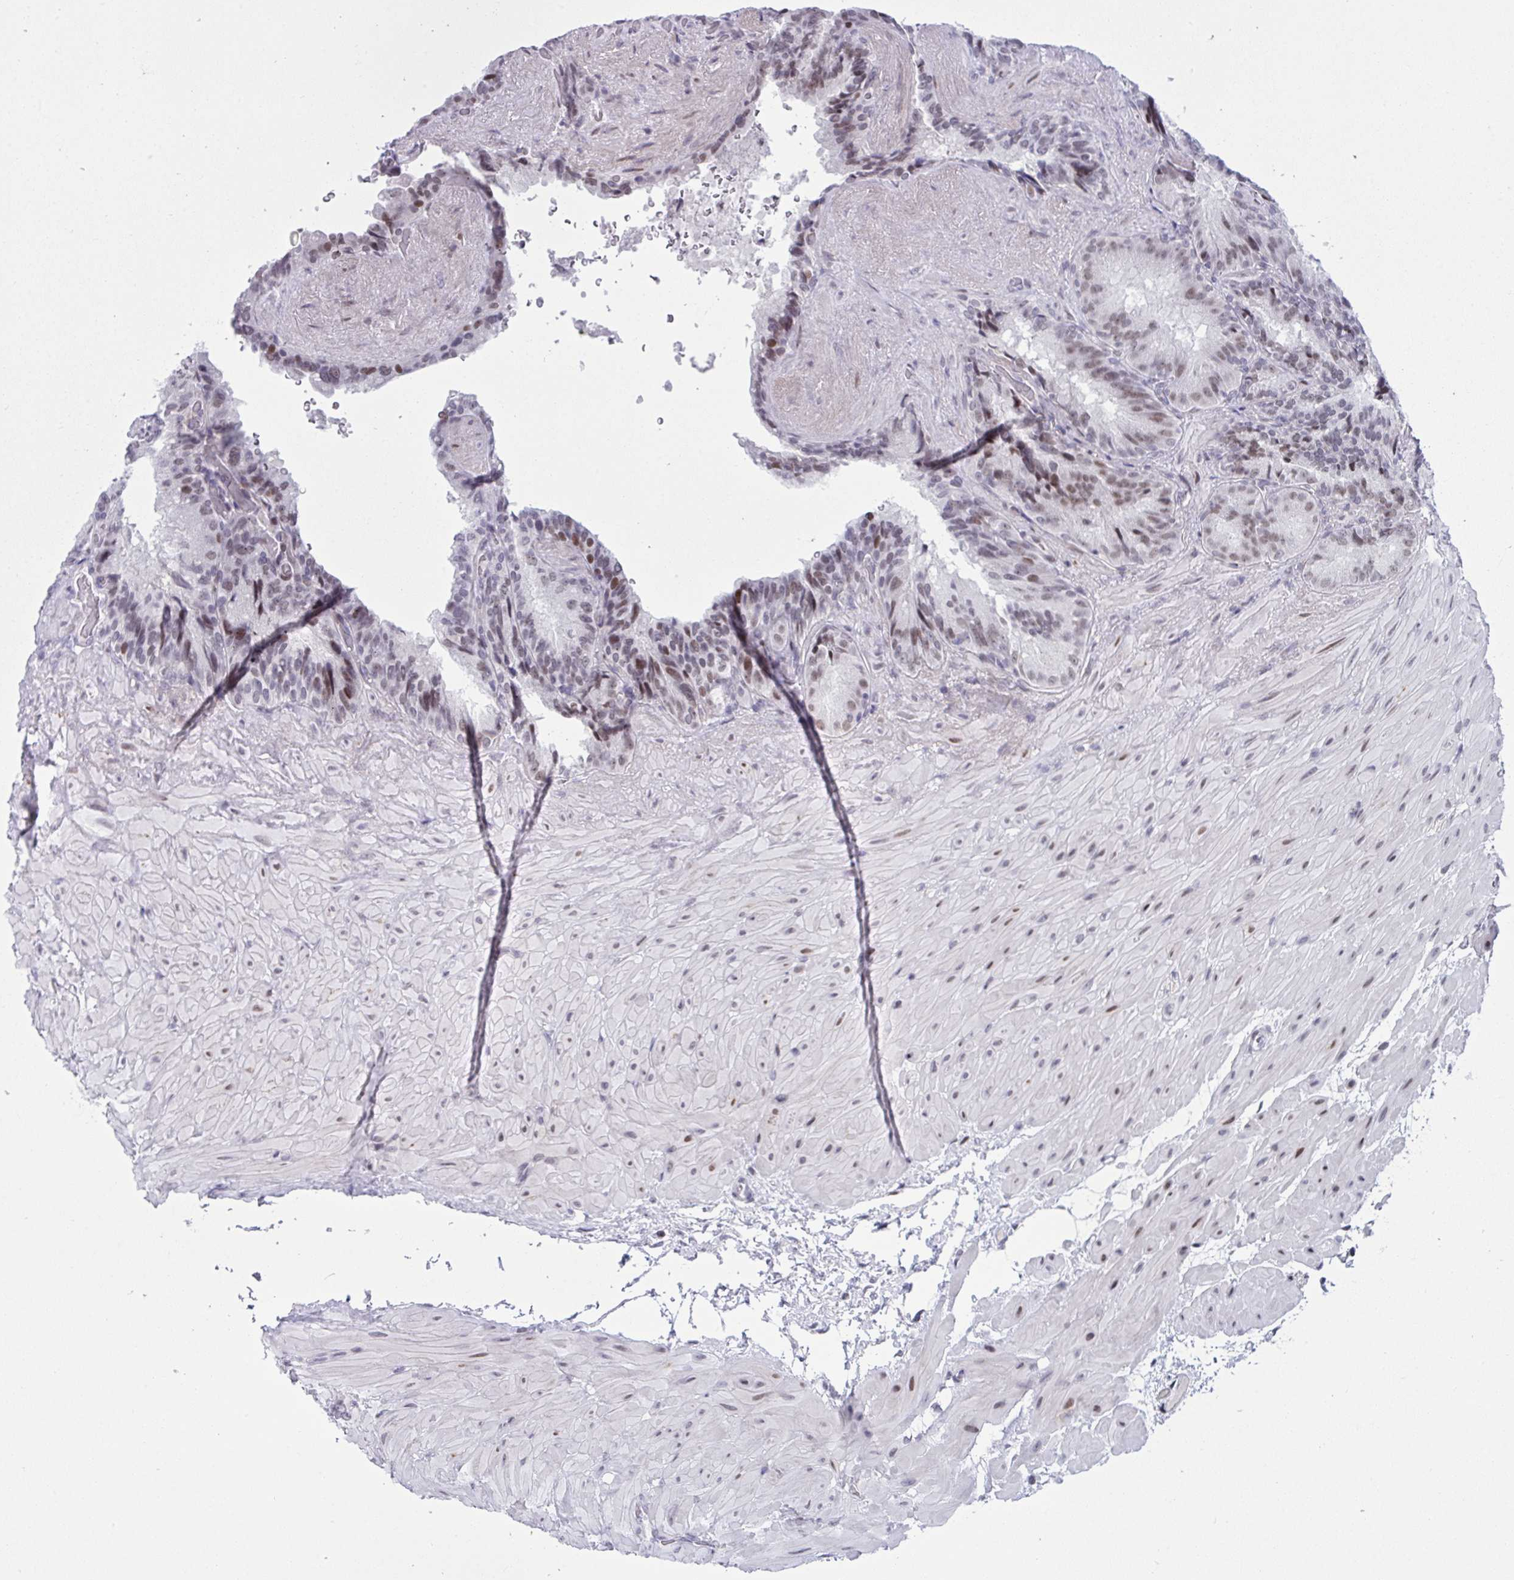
{"staining": {"intensity": "moderate", "quantity": "25%-75%", "location": "nuclear"}, "tissue": "seminal vesicle", "cell_type": "Glandular cells", "image_type": "normal", "snomed": [{"axis": "morphology", "description": "Normal tissue, NOS"}, {"axis": "topography", "description": "Seminal veicle"}], "caption": "The immunohistochemical stain shows moderate nuclear positivity in glandular cells of benign seminal vesicle.", "gene": "ZFHX3", "patient": {"sex": "male", "age": 60}}